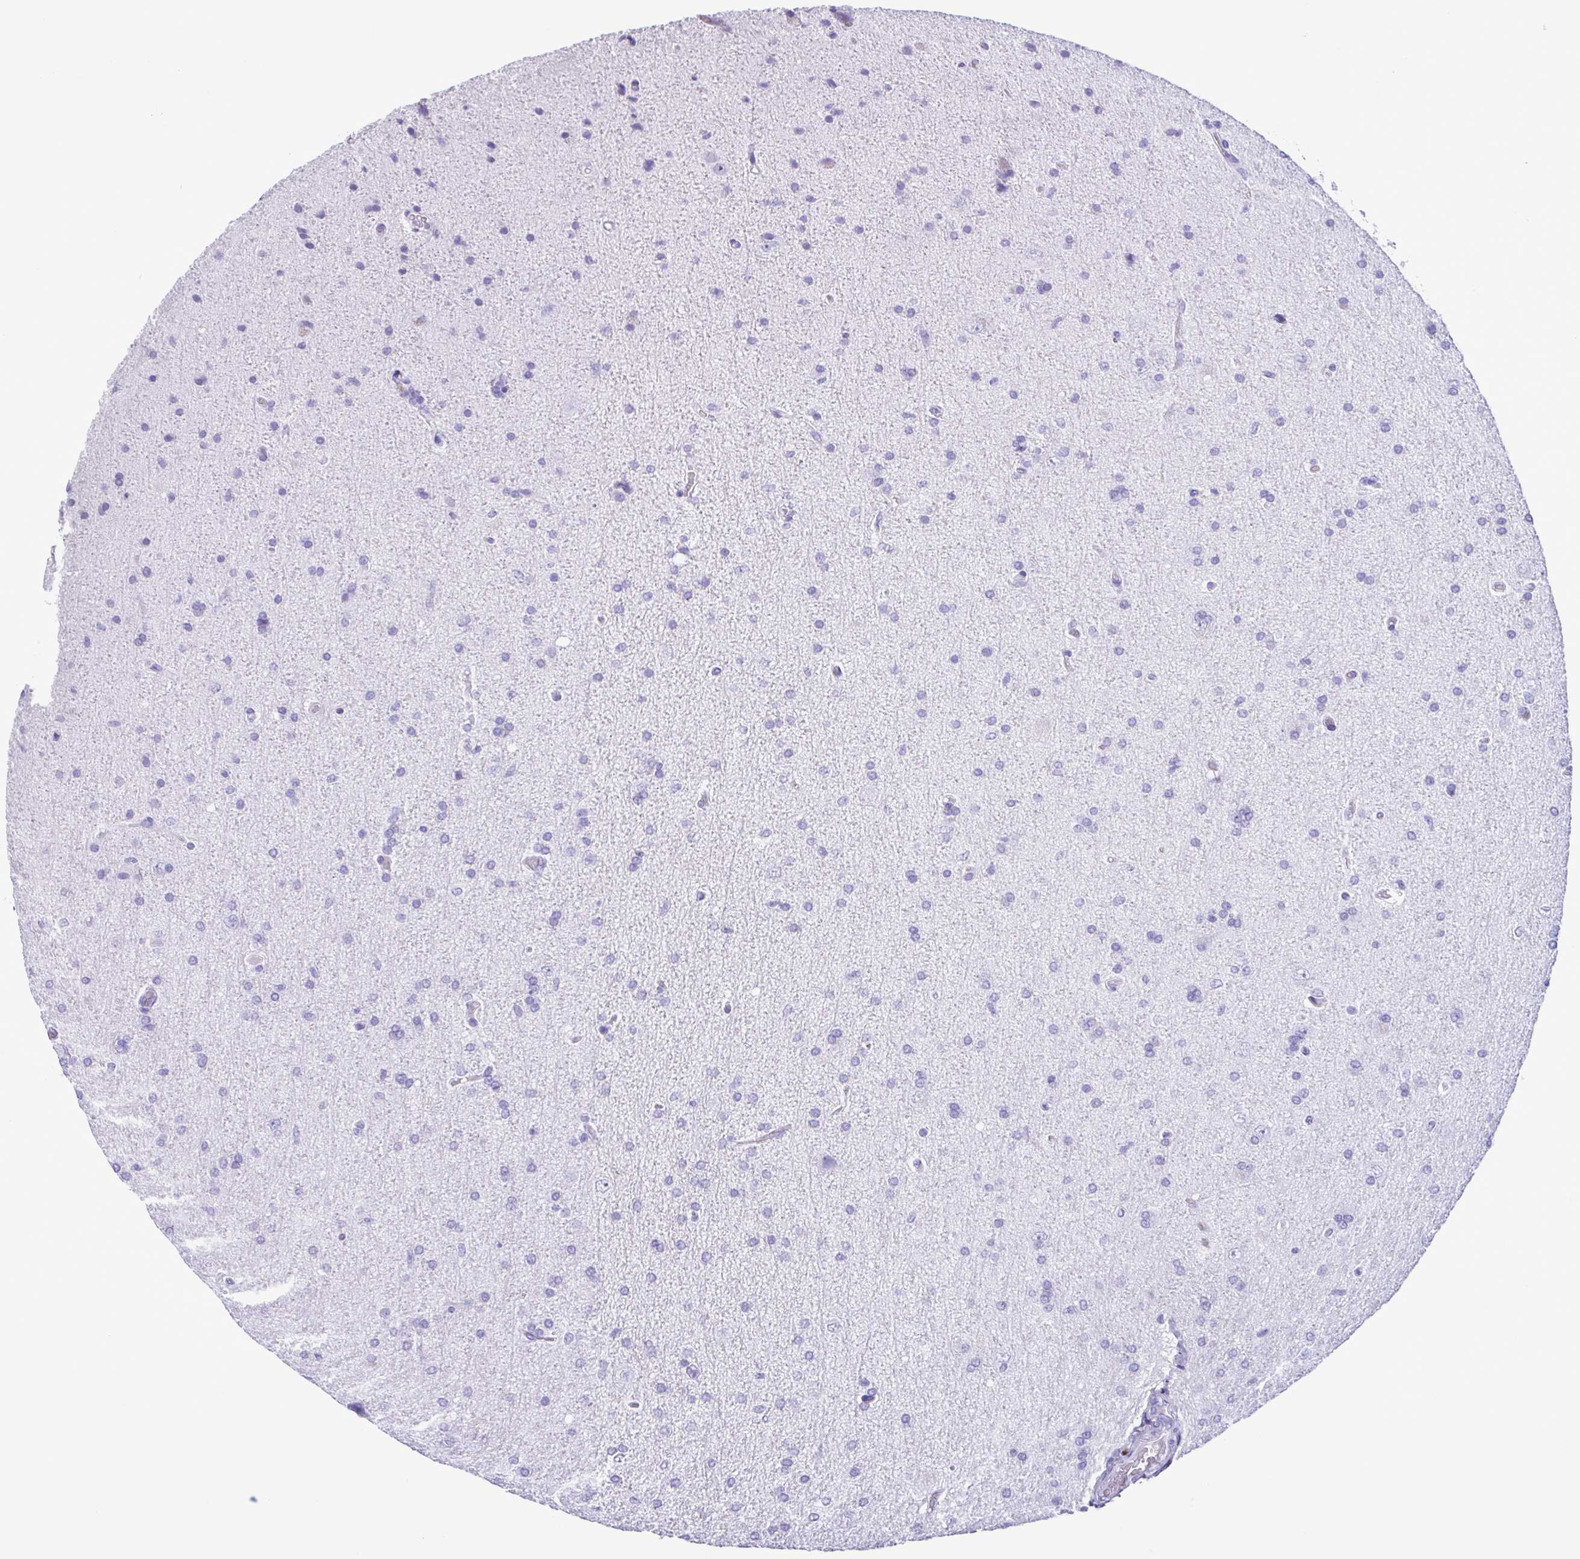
{"staining": {"intensity": "negative", "quantity": "none", "location": "none"}, "tissue": "glioma", "cell_type": "Tumor cells", "image_type": "cancer", "snomed": [{"axis": "morphology", "description": "Glioma, malignant, High grade"}, {"axis": "topography", "description": "Cerebral cortex"}], "caption": "IHC histopathology image of neoplastic tissue: glioma stained with DAB (3,3'-diaminobenzidine) reveals no significant protein expression in tumor cells.", "gene": "CBY2", "patient": {"sex": "male", "age": 70}}